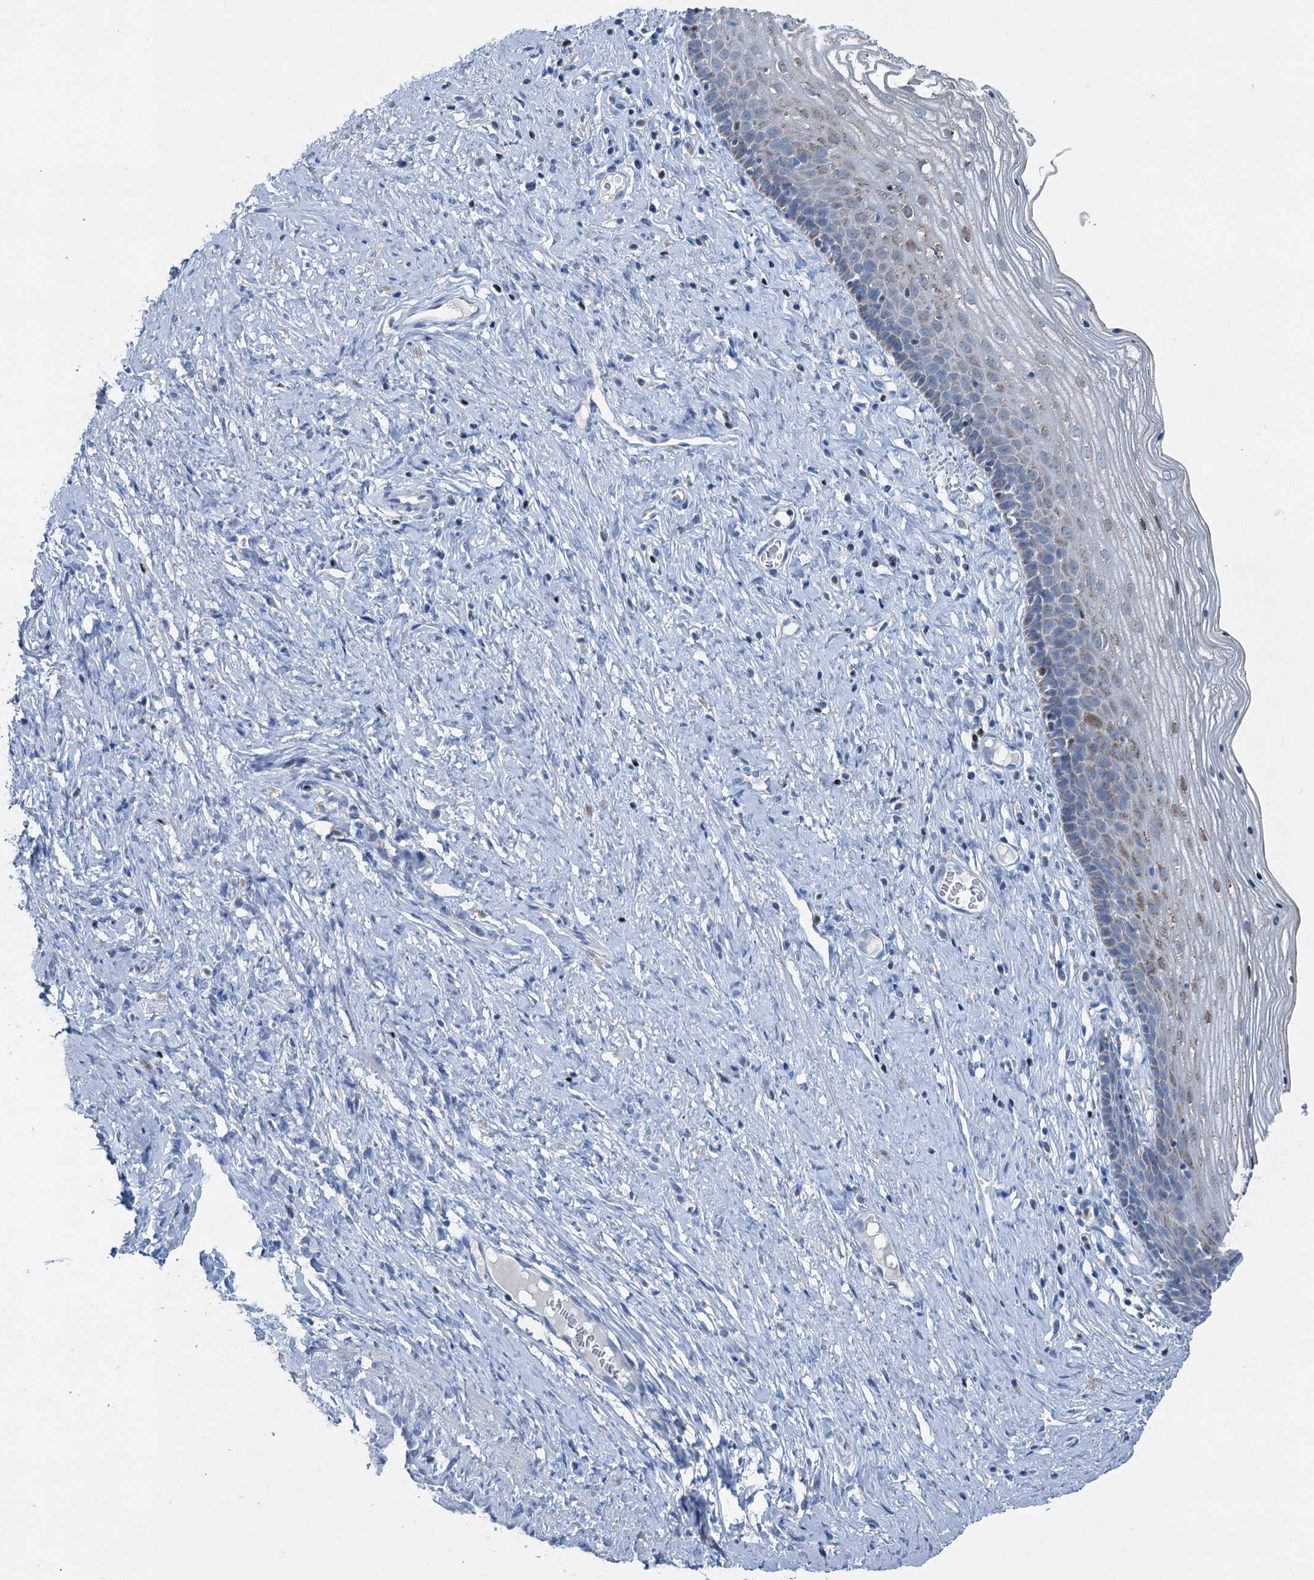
{"staining": {"intensity": "weak", "quantity": "25%-75%", "location": "cytoplasmic/membranous"}, "tissue": "cervix", "cell_type": "Glandular cells", "image_type": "normal", "snomed": [{"axis": "morphology", "description": "Normal tissue, NOS"}, {"axis": "topography", "description": "Cervix"}], "caption": "IHC micrograph of benign cervix stained for a protein (brown), which shows low levels of weak cytoplasmic/membranous expression in about 25%-75% of glandular cells.", "gene": "ELP4", "patient": {"sex": "female", "age": 42}}